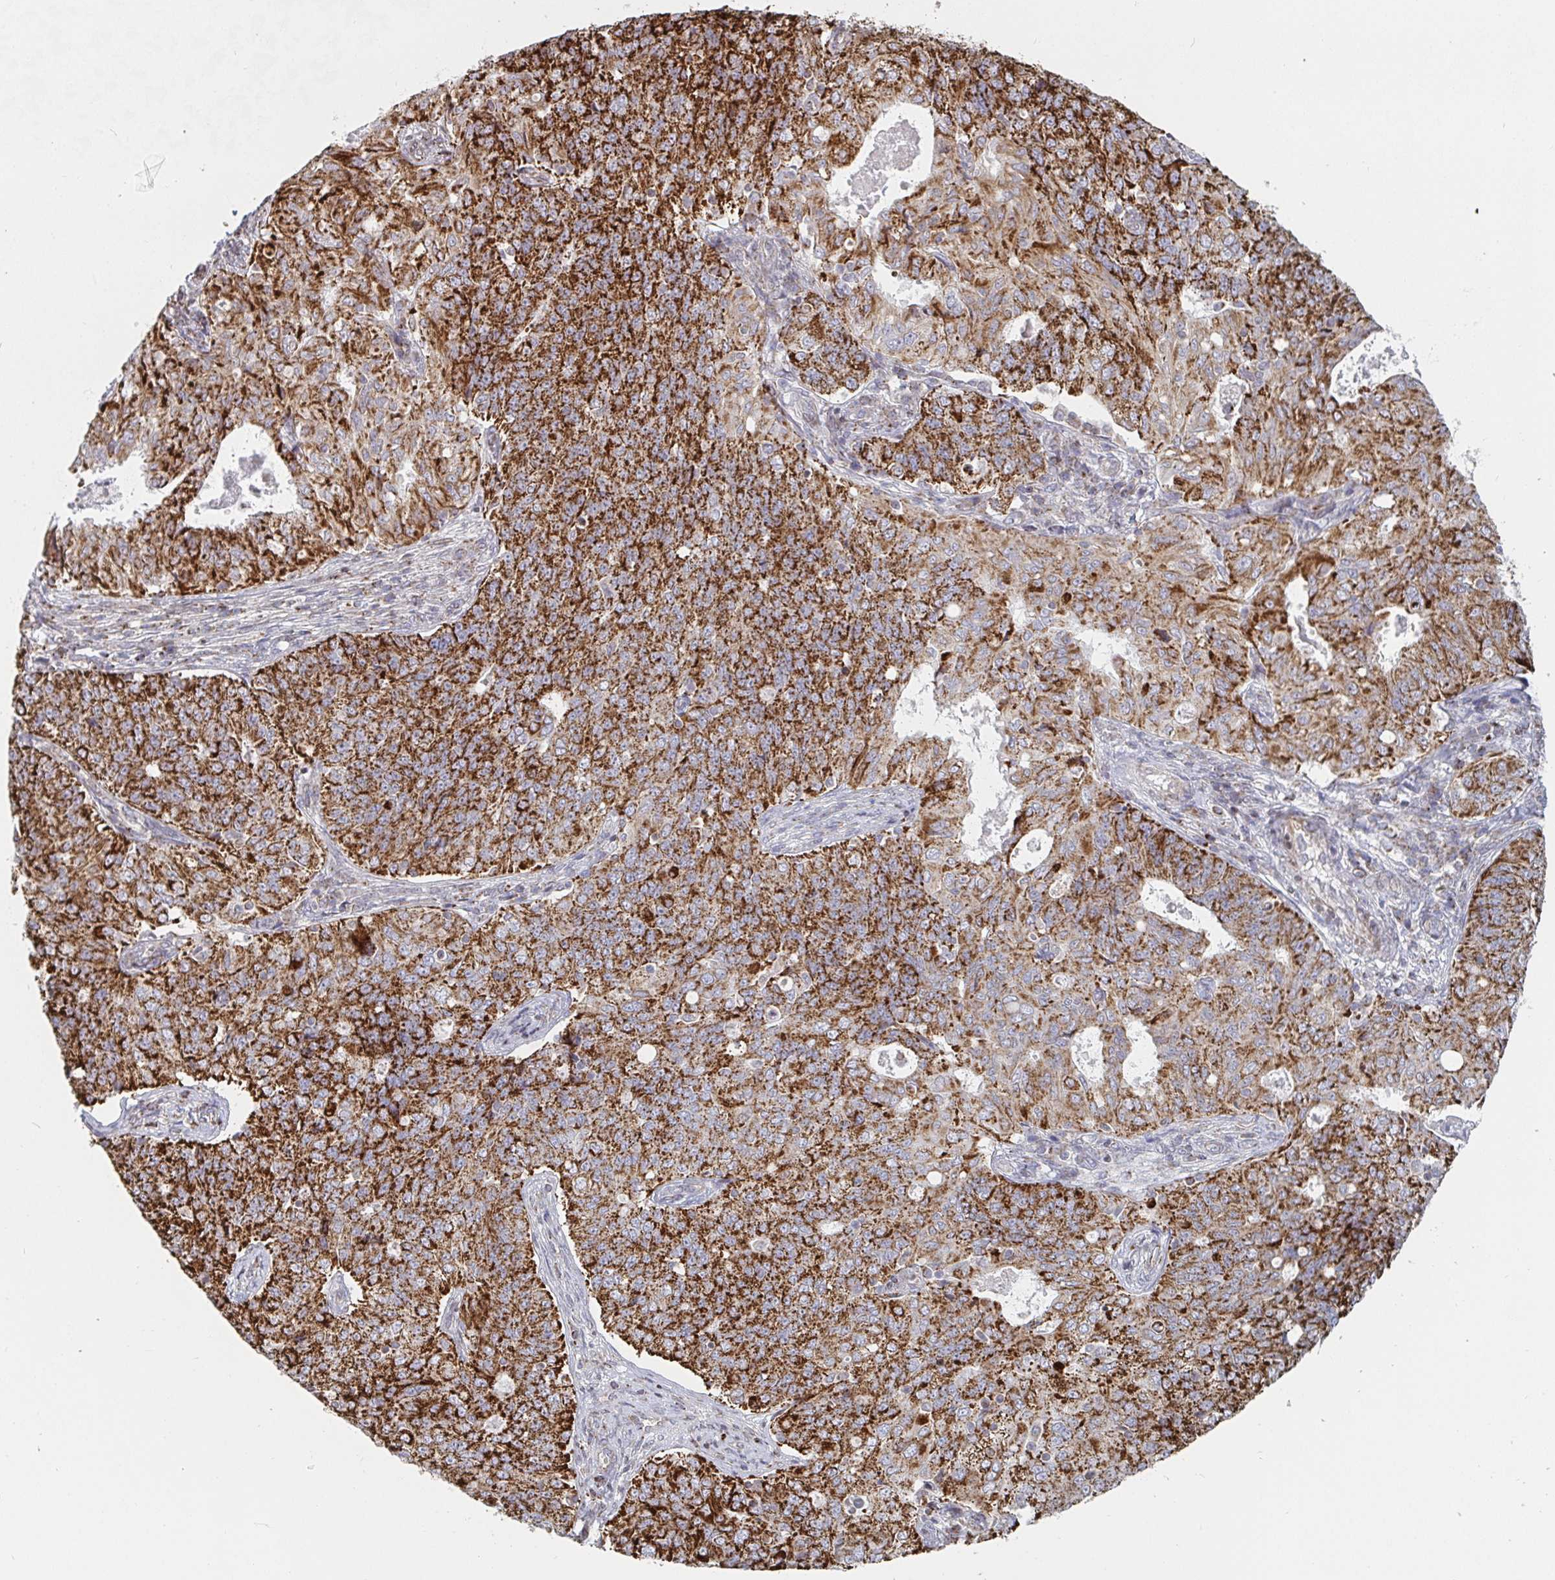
{"staining": {"intensity": "strong", "quantity": ">75%", "location": "cytoplasmic/membranous"}, "tissue": "endometrial cancer", "cell_type": "Tumor cells", "image_type": "cancer", "snomed": [{"axis": "morphology", "description": "Adenocarcinoma, NOS"}, {"axis": "topography", "description": "Endometrium"}], "caption": "Endometrial cancer (adenocarcinoma) stained with IHC displays strong cytoplasmic/membranous expression in approximately >75% of tumor cells.", "gene": "STARD8", "patient": {"sex": "female", "age": 43}}